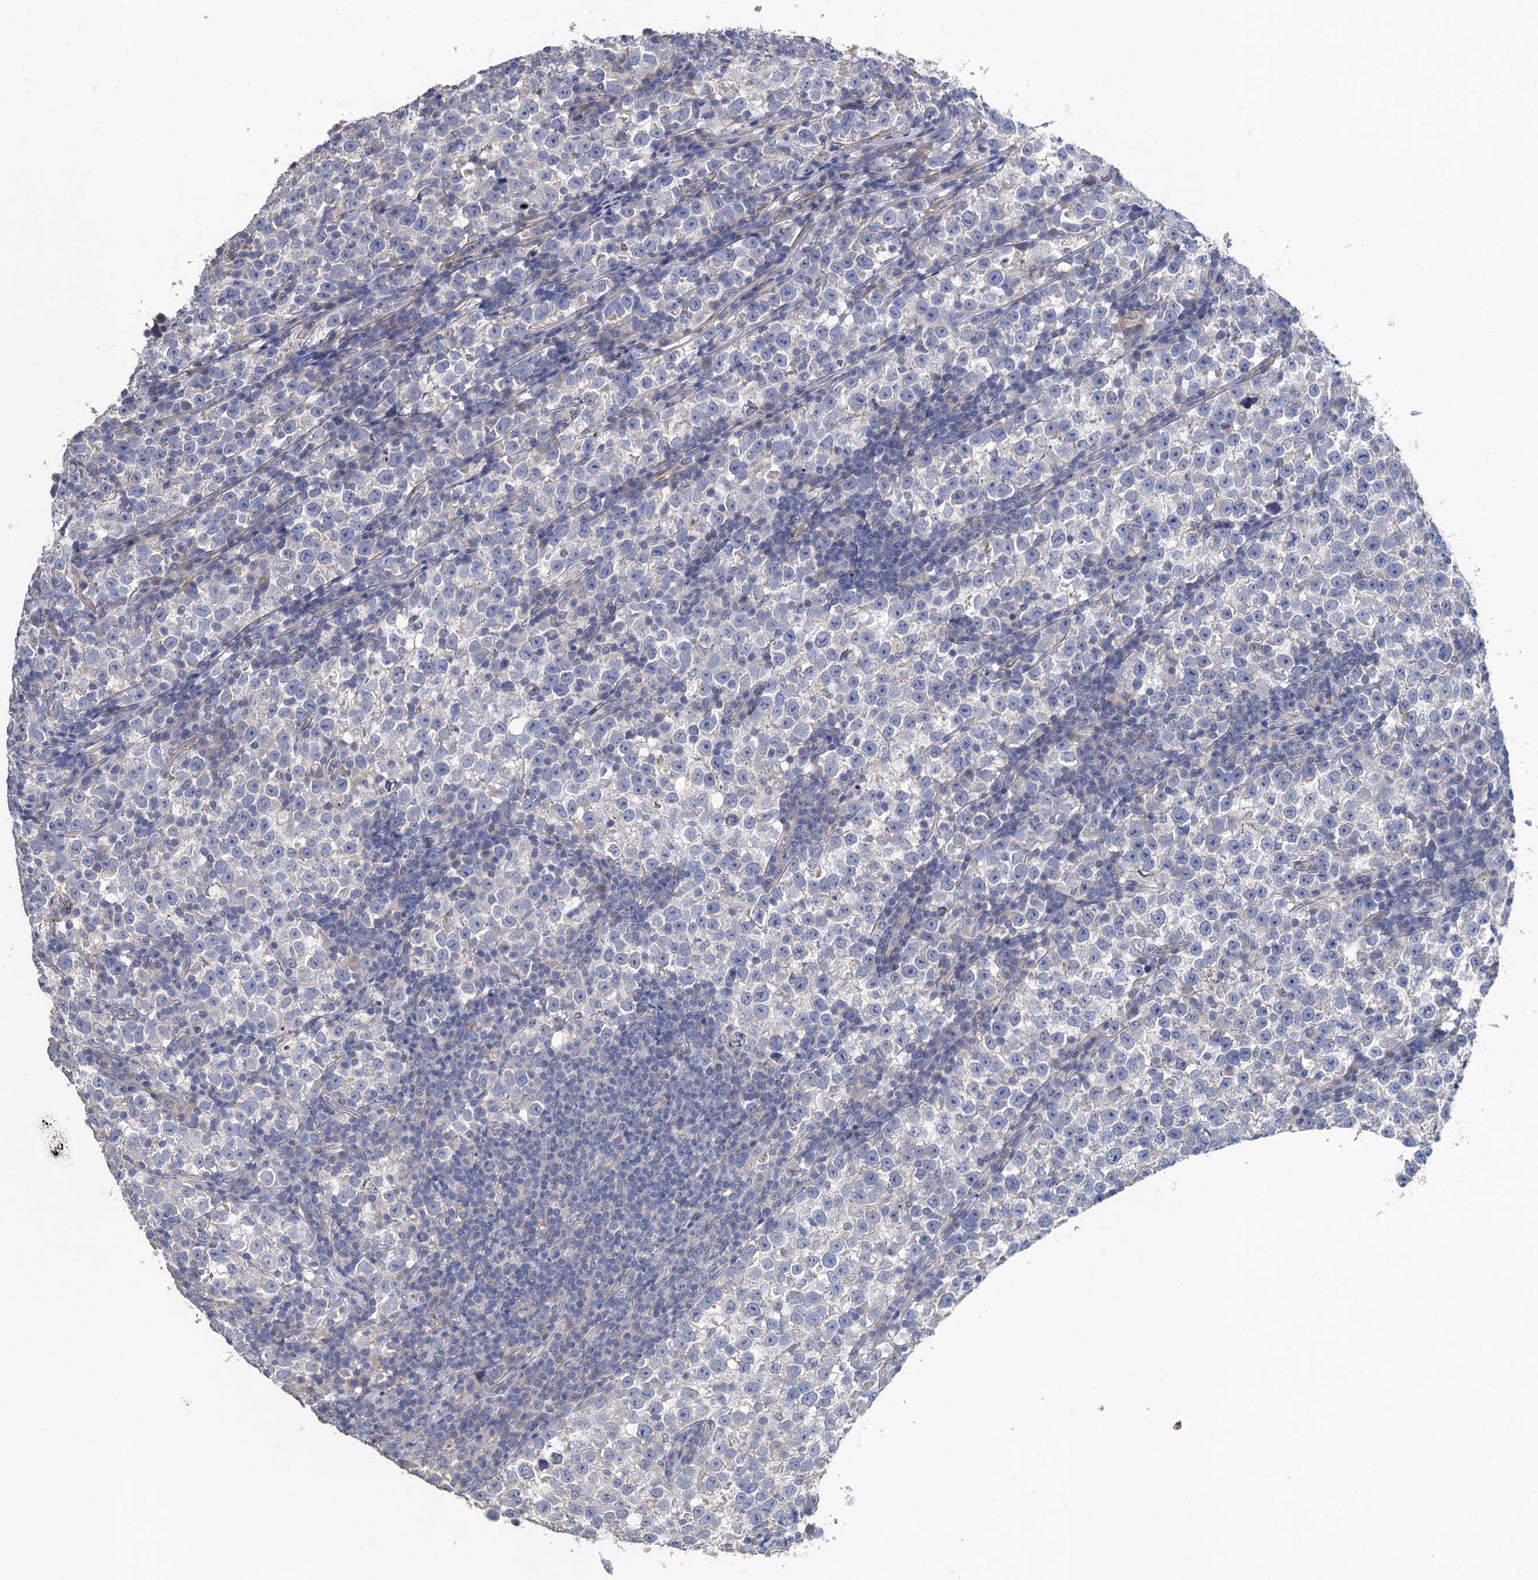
{"staining": {"intensity": "negative", "quantity": "none", "location": "none"}, "tissue": "testis cancer", "cell_type": "Tumor cells", "image_type": "cancer", "snomed": [{"axis": "morphology", "description": "Normal tissue, NOS"}, {"axis": "morphology", "description": "Seminoma, NOS"}, {"axis": "topography", "description": "Testis"}], "caption": "Tumor cells show no significant protein staining in testis cancer (seminoma).", "gene": "SMCO3", "patient": {"sex": "male", "age": 43}}